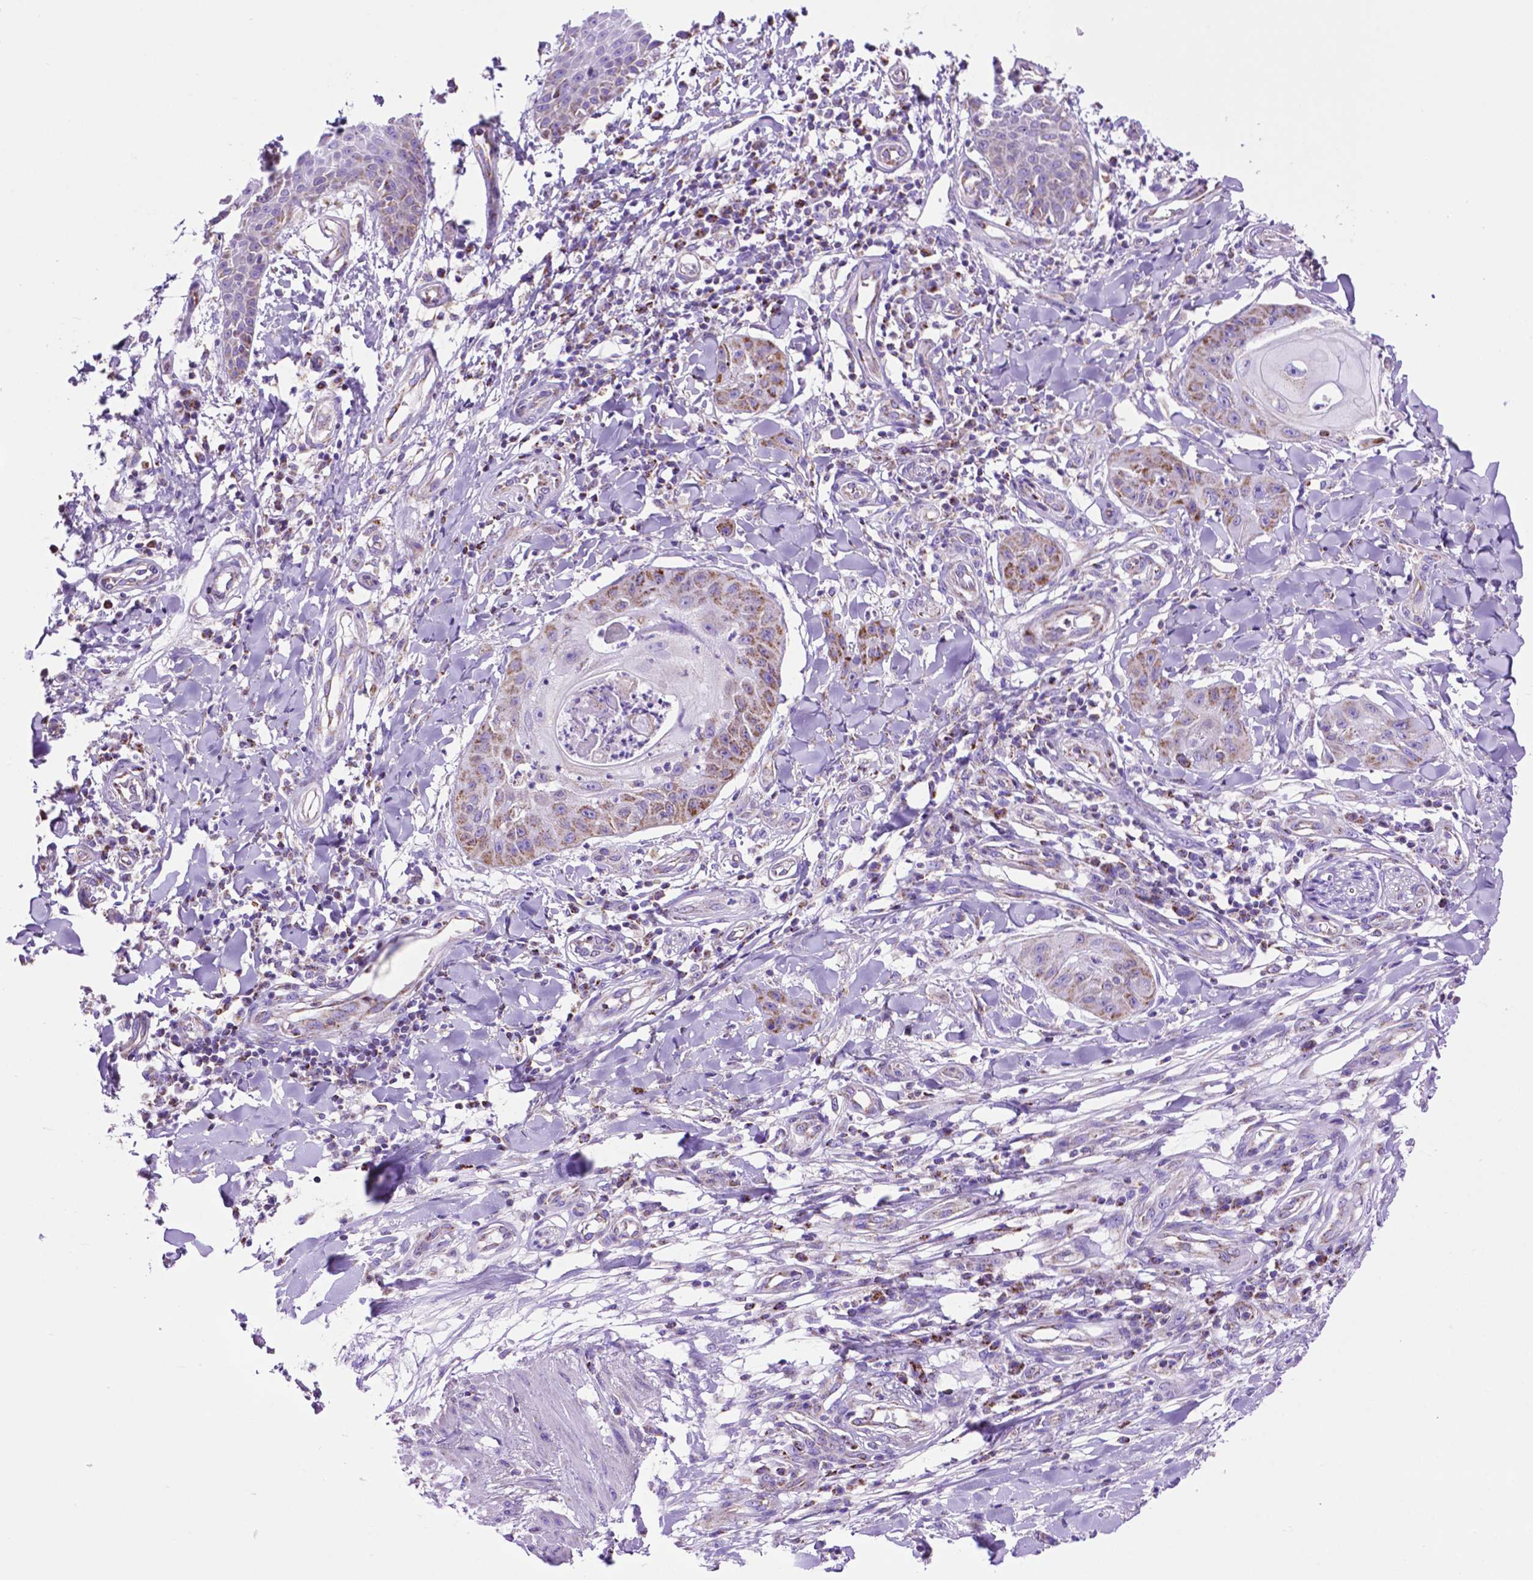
{"staining": {"intensity": "moderate", "quantity": ">75%", "location": "cytoplasmic/membranous"}, "tissue": "skin cancer", "cell_type": "Tumor cells", "image_type": "cancer", "snomed": [{"axis": "morphology", "description": "Squamous cell carcinoma, NOS"}, {"axis": "topography", "description": "Skin"}], "caption": "Immunohistochemistry image of neoplastic tissue: skin cancer (squamous cell carcinoma) stained using immunohistochemistry reveals medium levels of moderate protein expression localized specifically in the cytoplasmic/membranous of tumor cells, appearing as a cytoplasmic/membranous brown color.", "gene": "GDPD5", "patient": {"sex": "male", "age": 70}}